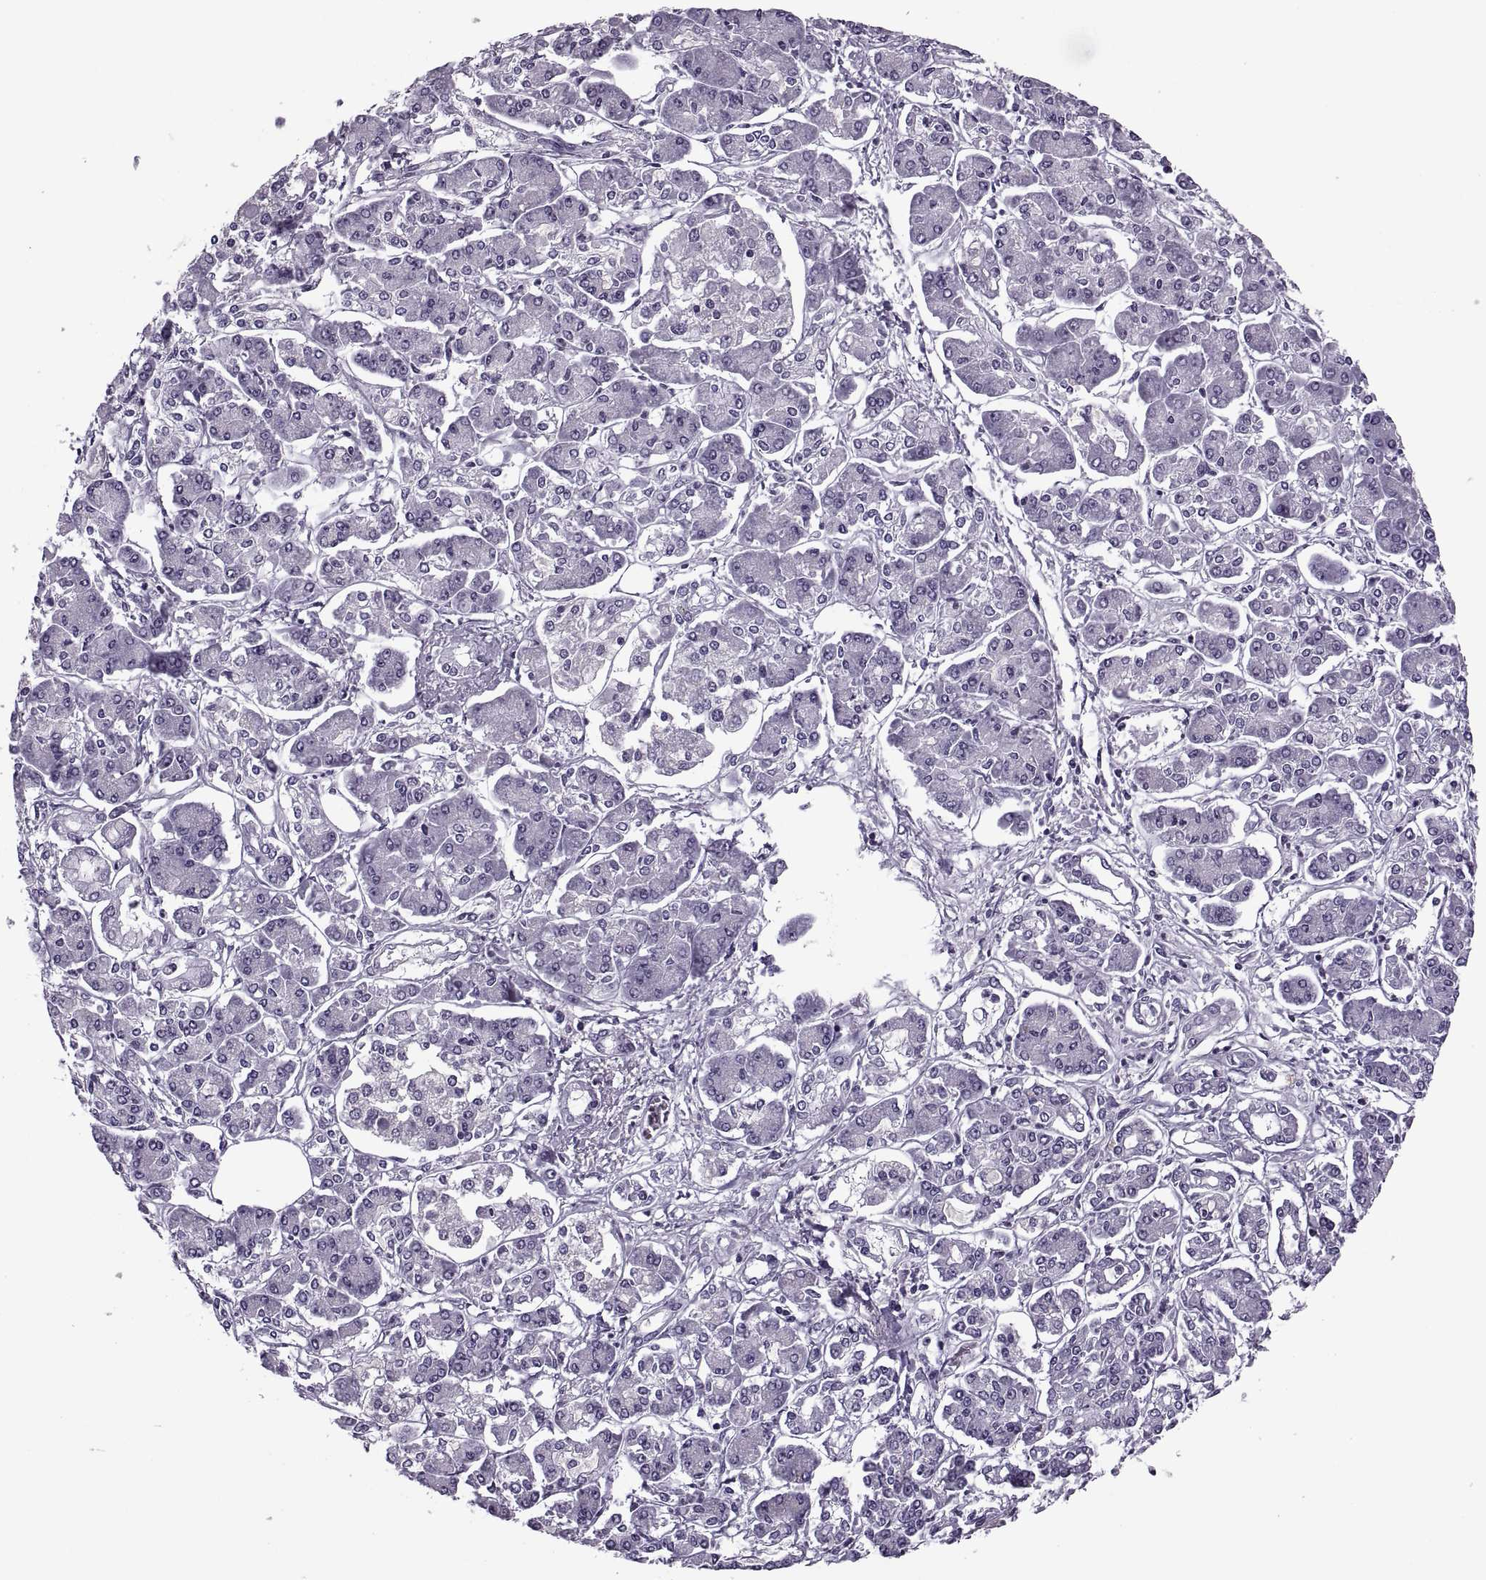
{"staining": {"intensity": "negative", "quantity": "none", "location": "none"}, "tissue": "pancreatic cancer", "cell_type": "Tumor cells", "image_type": "cancer", "snomed": [{"axis": "morphology", "description": "Adenocarcinoma, NOS"}, {"axis": "topography", "description": "Pancreas"}], "caption": "Photomicrograph shows no significant protein expression in tumor cells of pancreatic cancer.", "gene": "SYNGR4", "patient": {"sex": "male", "age": 85}}